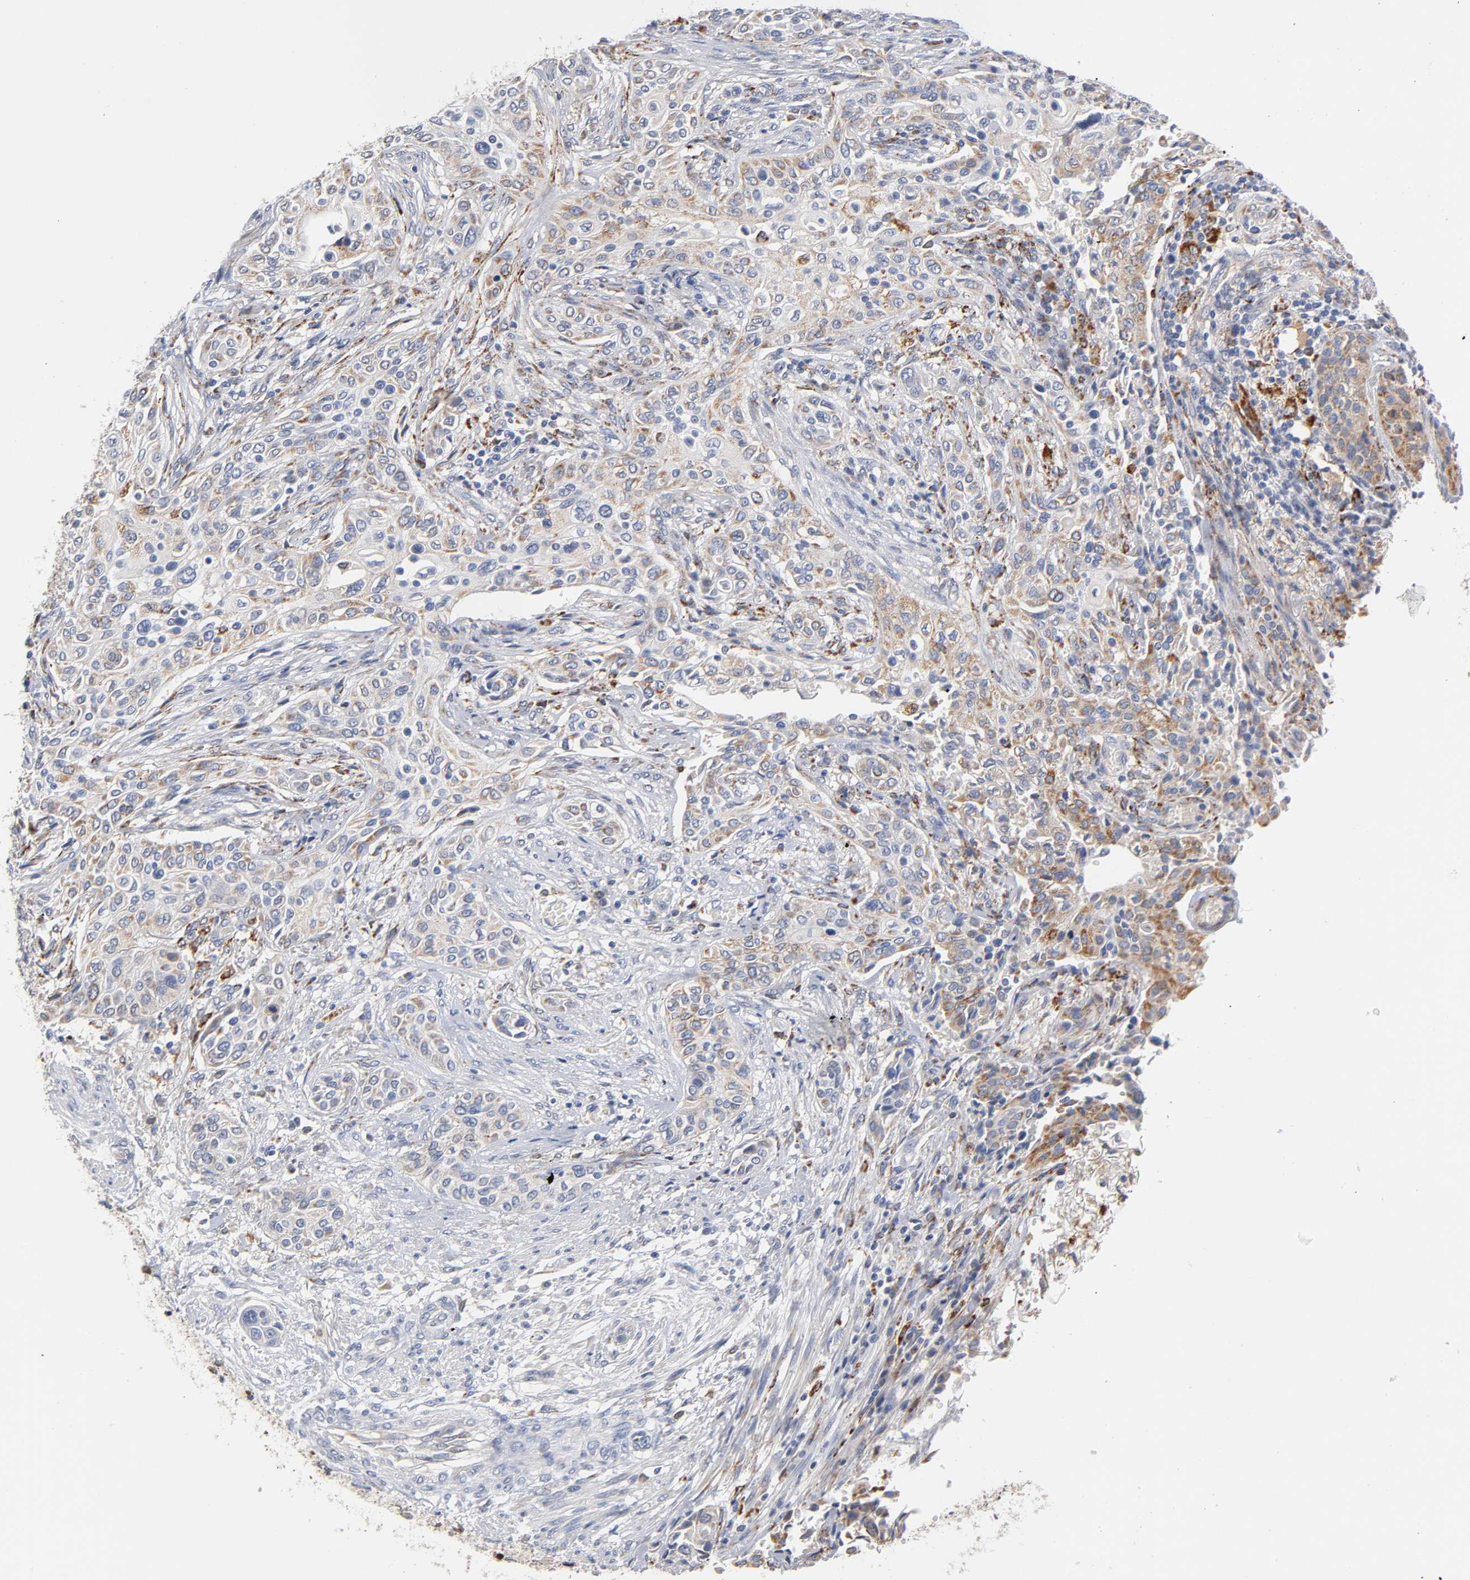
{"staining": {"intensity": "moderate", "quantity": ">75%", "location": "cytoplasmic/membranous"}, "tissue": "urothelial cancer", "cell_type": "Tumor cells", "image_type": "cancer", "snomed": [{"axis": "morphology", "description": "Urothelial carcinoma, High grade"}, {"axis": "topography", "description": "Urinary bladder"}], "caption": "Urothelial carcinoma (high-grade) was stained to show a protein in brown. There is medium levels of moderate cytoplasmic/membranous expression in about >75% of tumor cells.", "gene": "ISG15", "patient": {"sex": "male", "age": 74}}